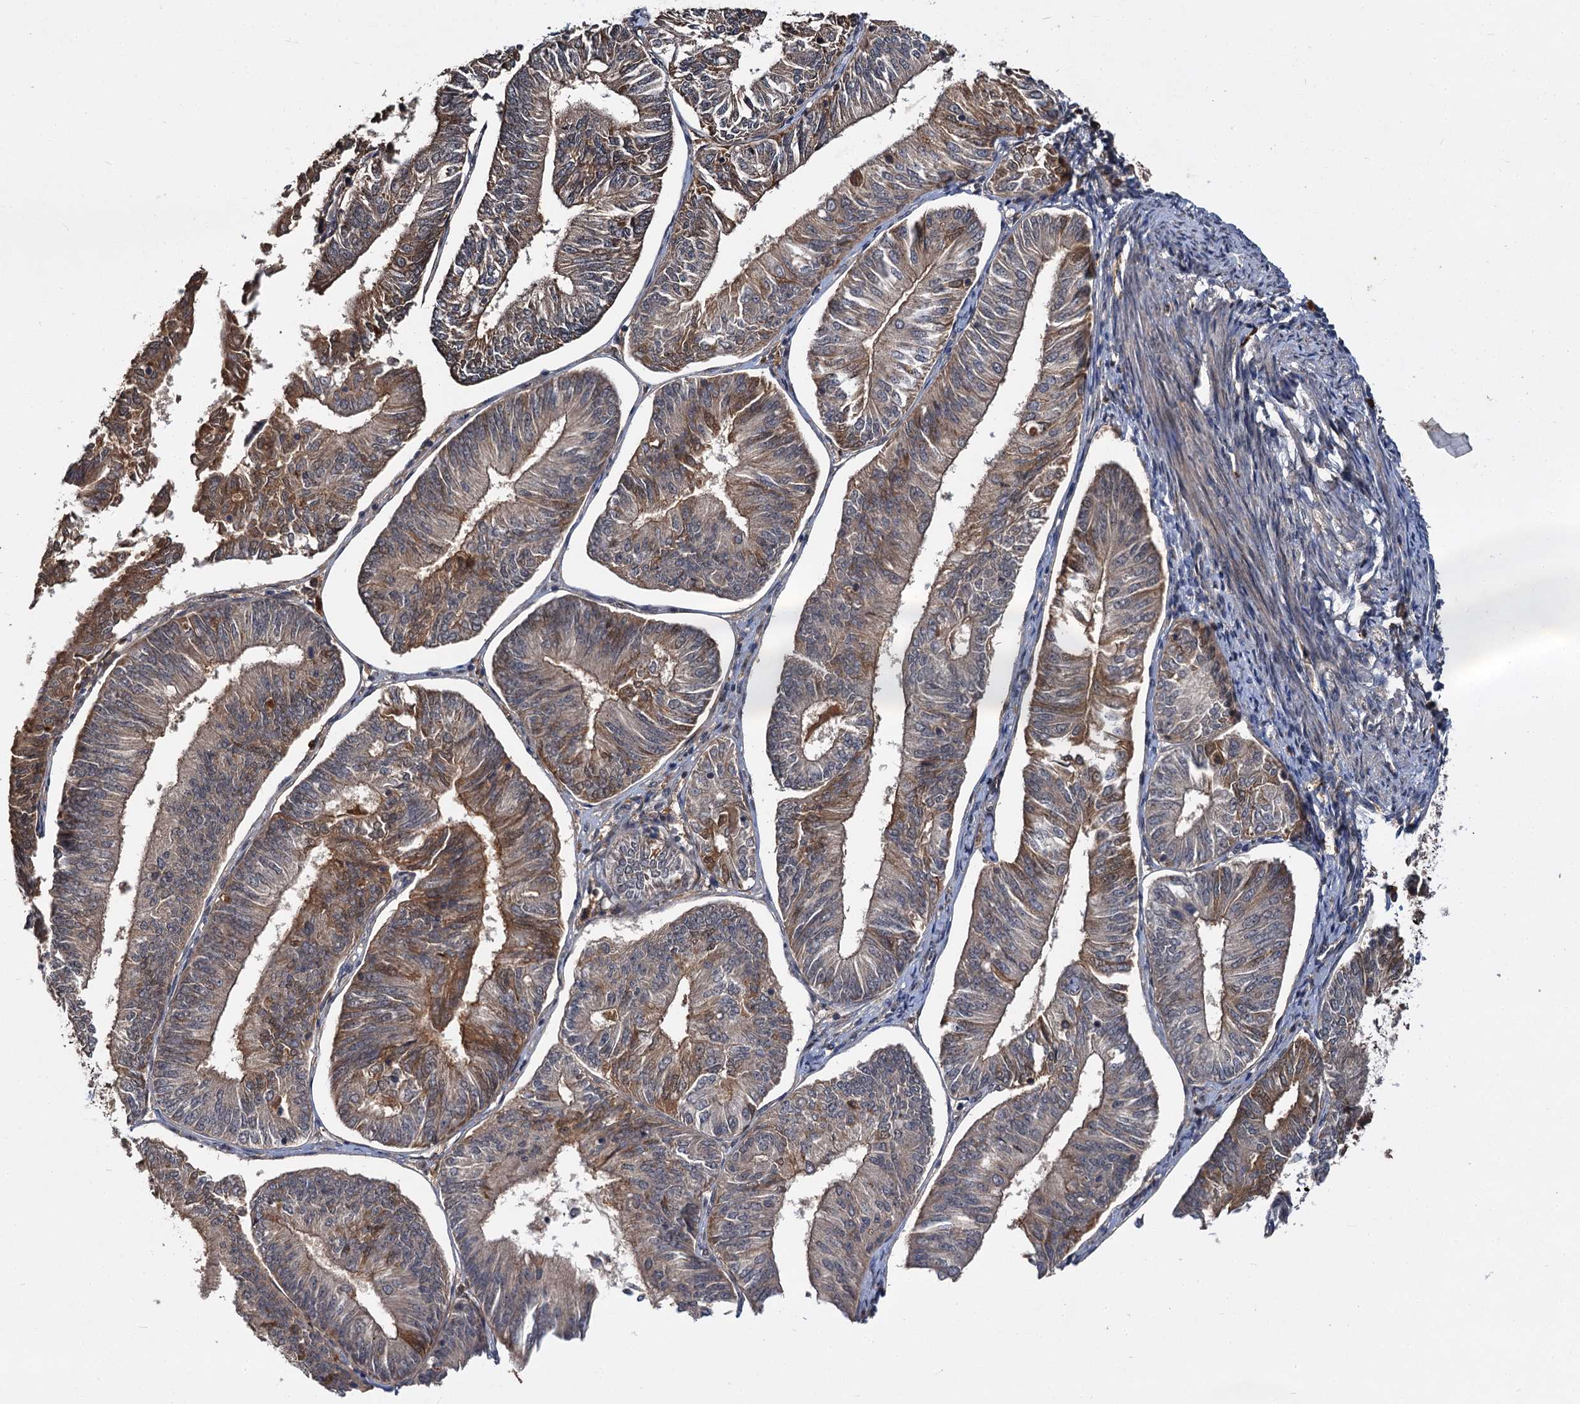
{"staining": {"intensity": "moderate", "quantity": "<25%", "location": "cytoplasmic/membranous"}, "tissue": "endometrial cancer", "cell_type": "Tumor cells", "image_type": "cancer", "snomed": [{"axis": "morphology", "description": "Adenocarcinoma, NOS"}, {"axis": "topography", "description": "Endometrium"}], "caption": "An IHC histopathology image of tumor tissue is shown. Protein staining in brown shows moderate cytoplasmic/membranous positivity in endometrial cancer within tumor cells. The staining was performed using DAB, with brown indicating positive protein expression. Nuclei are stained blue with hematoxylin.", "gene": "MBD6", "patient": {"sex": "female", "age": 58}}